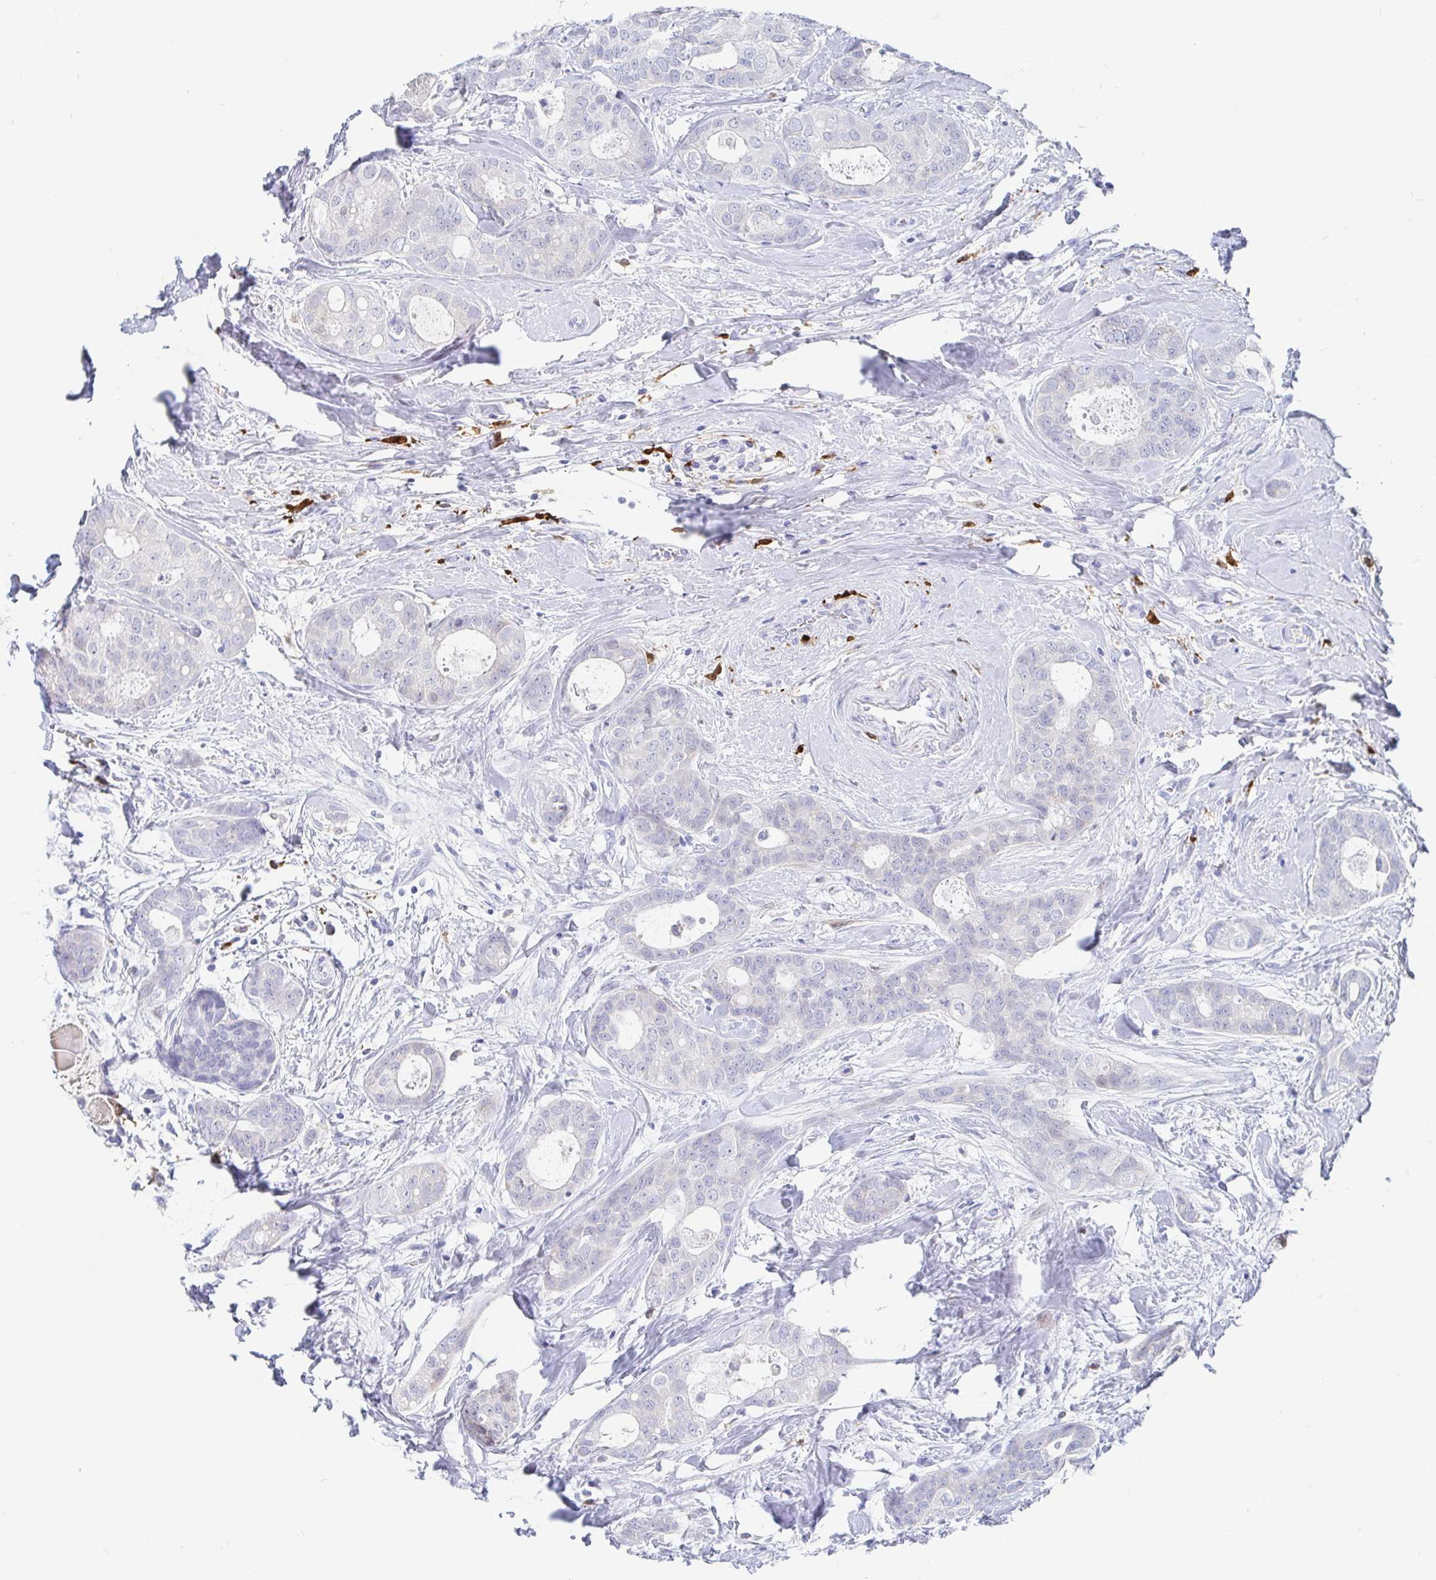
{"staining": {"intensity": "negative", "quantity": "none", "location": "none"}, "tissue": "breast cancer", "cell_type": "Tumor cells", "image_type": "cancer", "snomed": [{"axis": "morphology", "description": "Duct carcinoma"}, {"axis": "topography", "description": "Breast"}], "caption": "Immunohistochemistry histopathology image of human breast infiltrating ductal carcinoma stained for a protein (brown), which exhibits no positivity in tumor cells.", "gene": "OR2A4", "patient": {"sex": "female", "age": 45}}